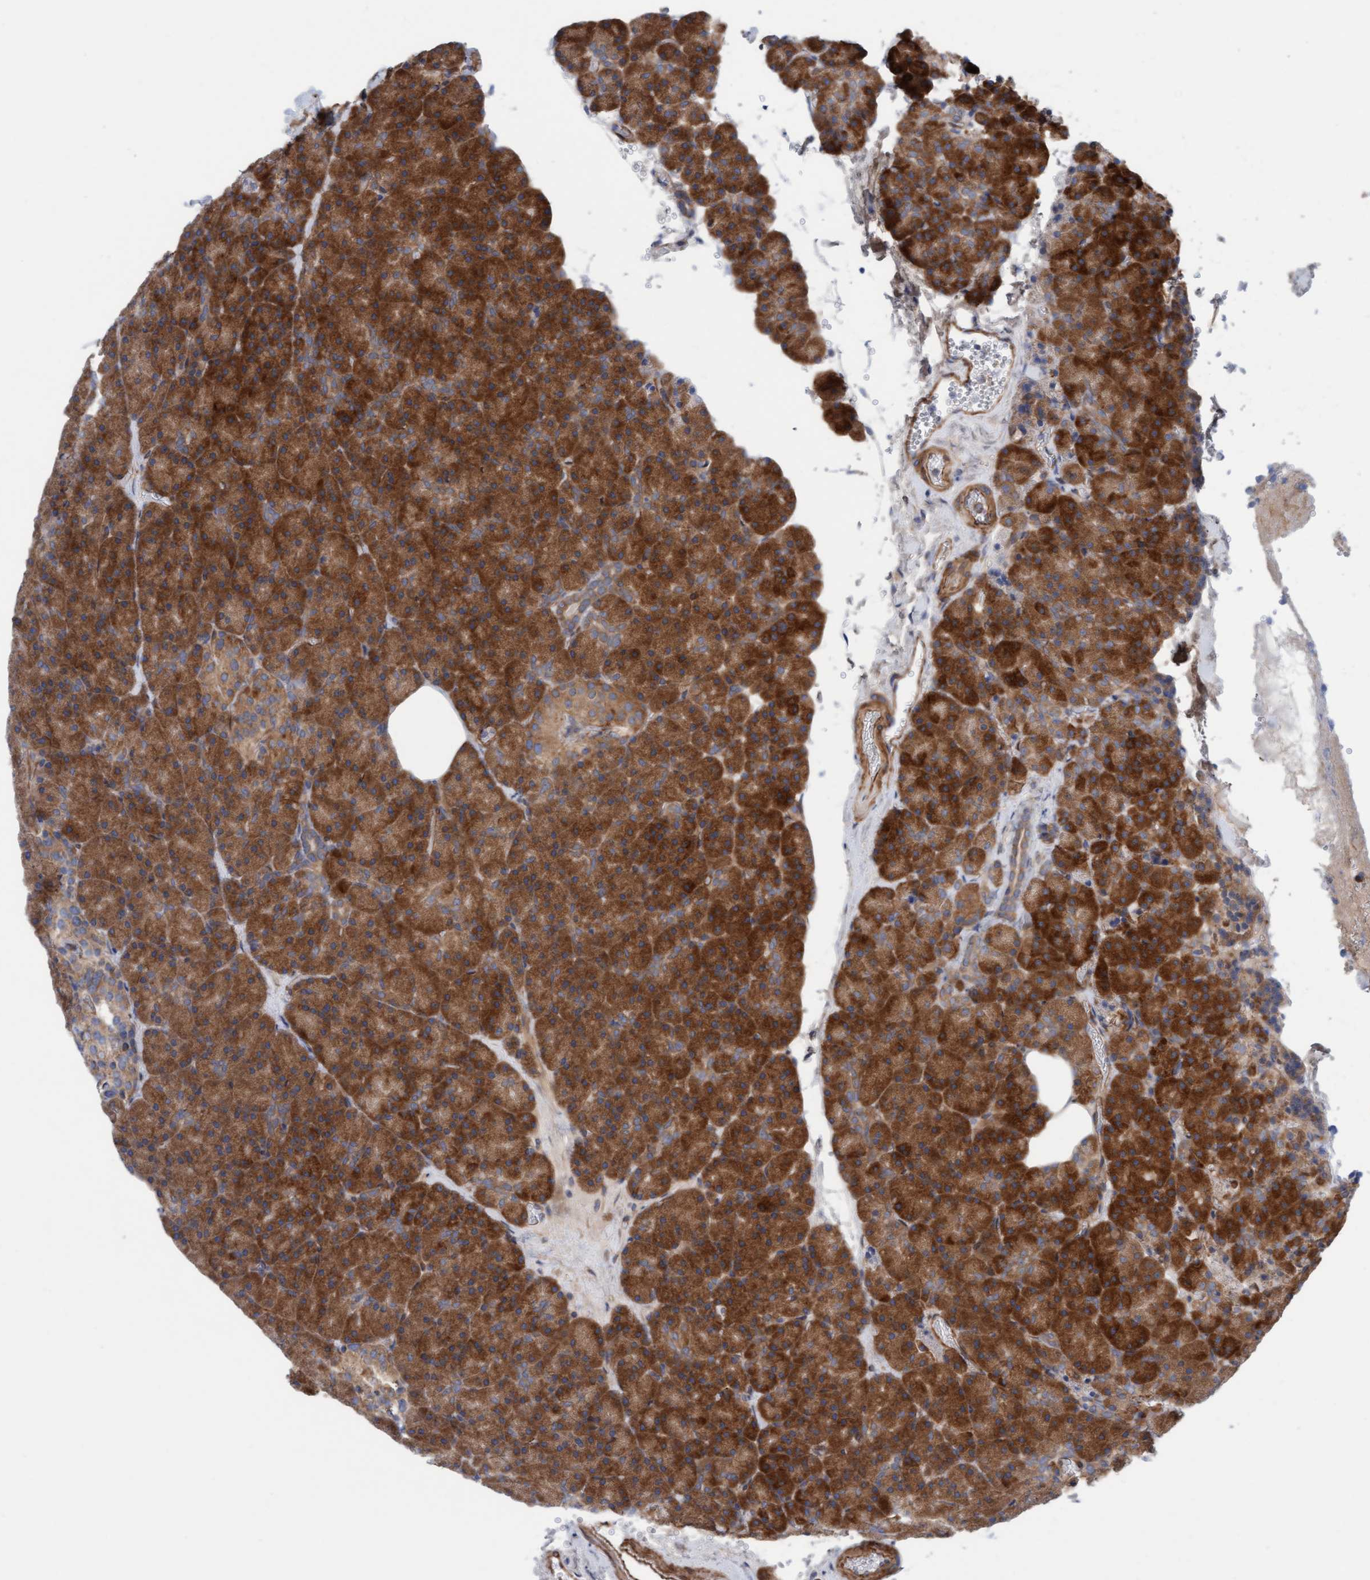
{"staining": {"intensity": "strong", "quantity": ">75%", "location": "cytoplasmic/membranous"}, "tissue": "pancreas", "cell_type": "Exocrine glandular cells", "image_type": "normal", "snomed": [{"axis": "morphology", "description": "Normal tissue, NOS"}, {"axis": "morphology", "description": "Carcinoid, malignant, NOS"}, {"axis": "topography", "description": "Pancreas"}], "caption": "A brown stain shows strong cytoplasmic/membranous positivity of a protein in exocrine glandular cells of unremarkable pancreas.", "gene": "CDK5RAP3", "patient": {"sex": "female", "age": 35}}